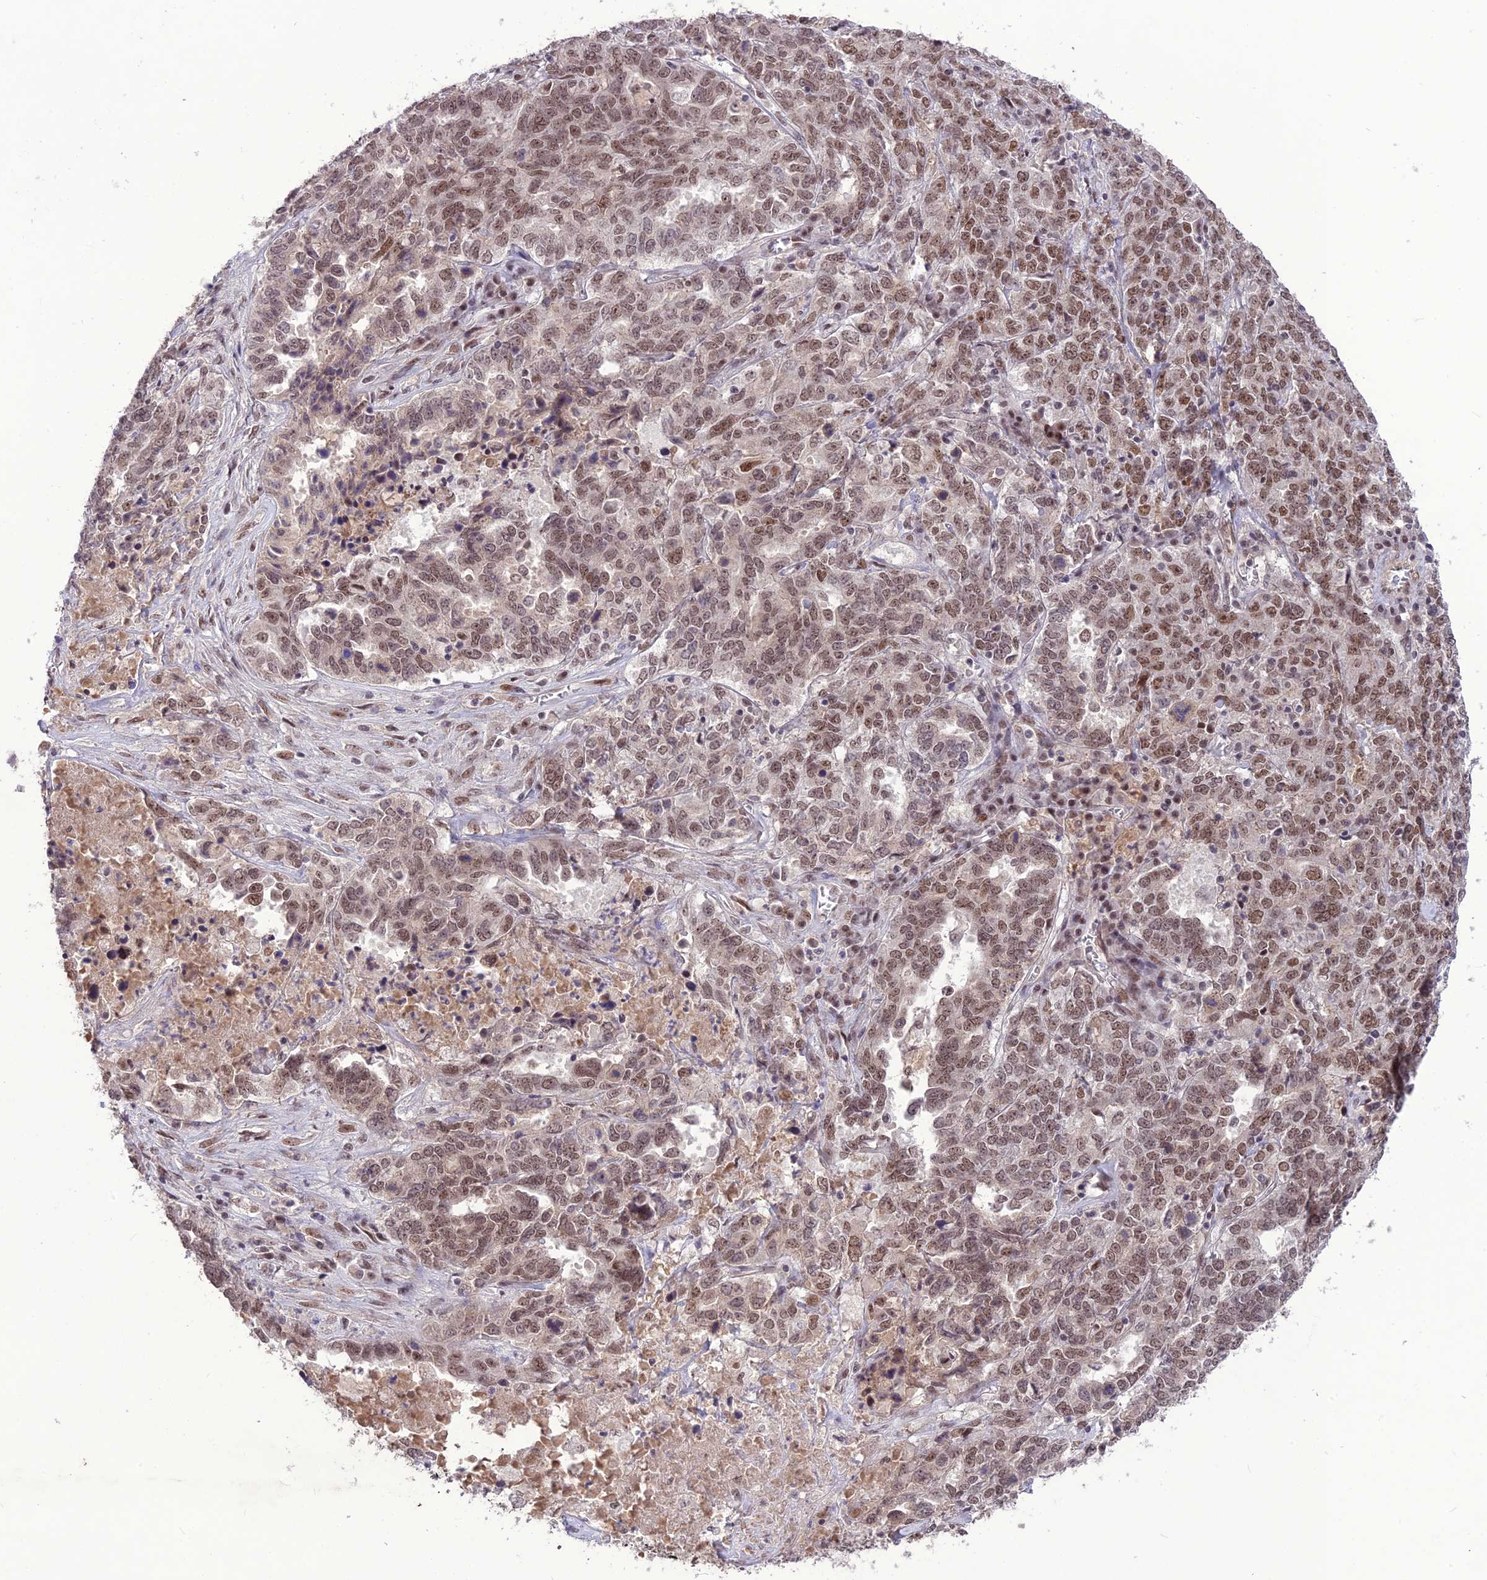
{"staining": {"intensity": "moderate", "quantity": ">75%", "location": "nuclear"}, "tissue": "ovarian cancer", "cell_type": "Tumor cells", "image_type": "cancer", "snomed": [{"axis": "morphology", "description": "Carcinoma, endometroid"}, {"axis": "topography", "description": "Ovary"}], "caption": "An IHC image of neoplastic tissue is shown. Protein staining in brown labels moderate nuclear positivity in ovarian endometroid carcinoma within tumor cells. (DAB = brown stain, brightfield microscopy at high magnification).", "gene": "DIS3", "patient": {"sex": "female", "age": 62}}